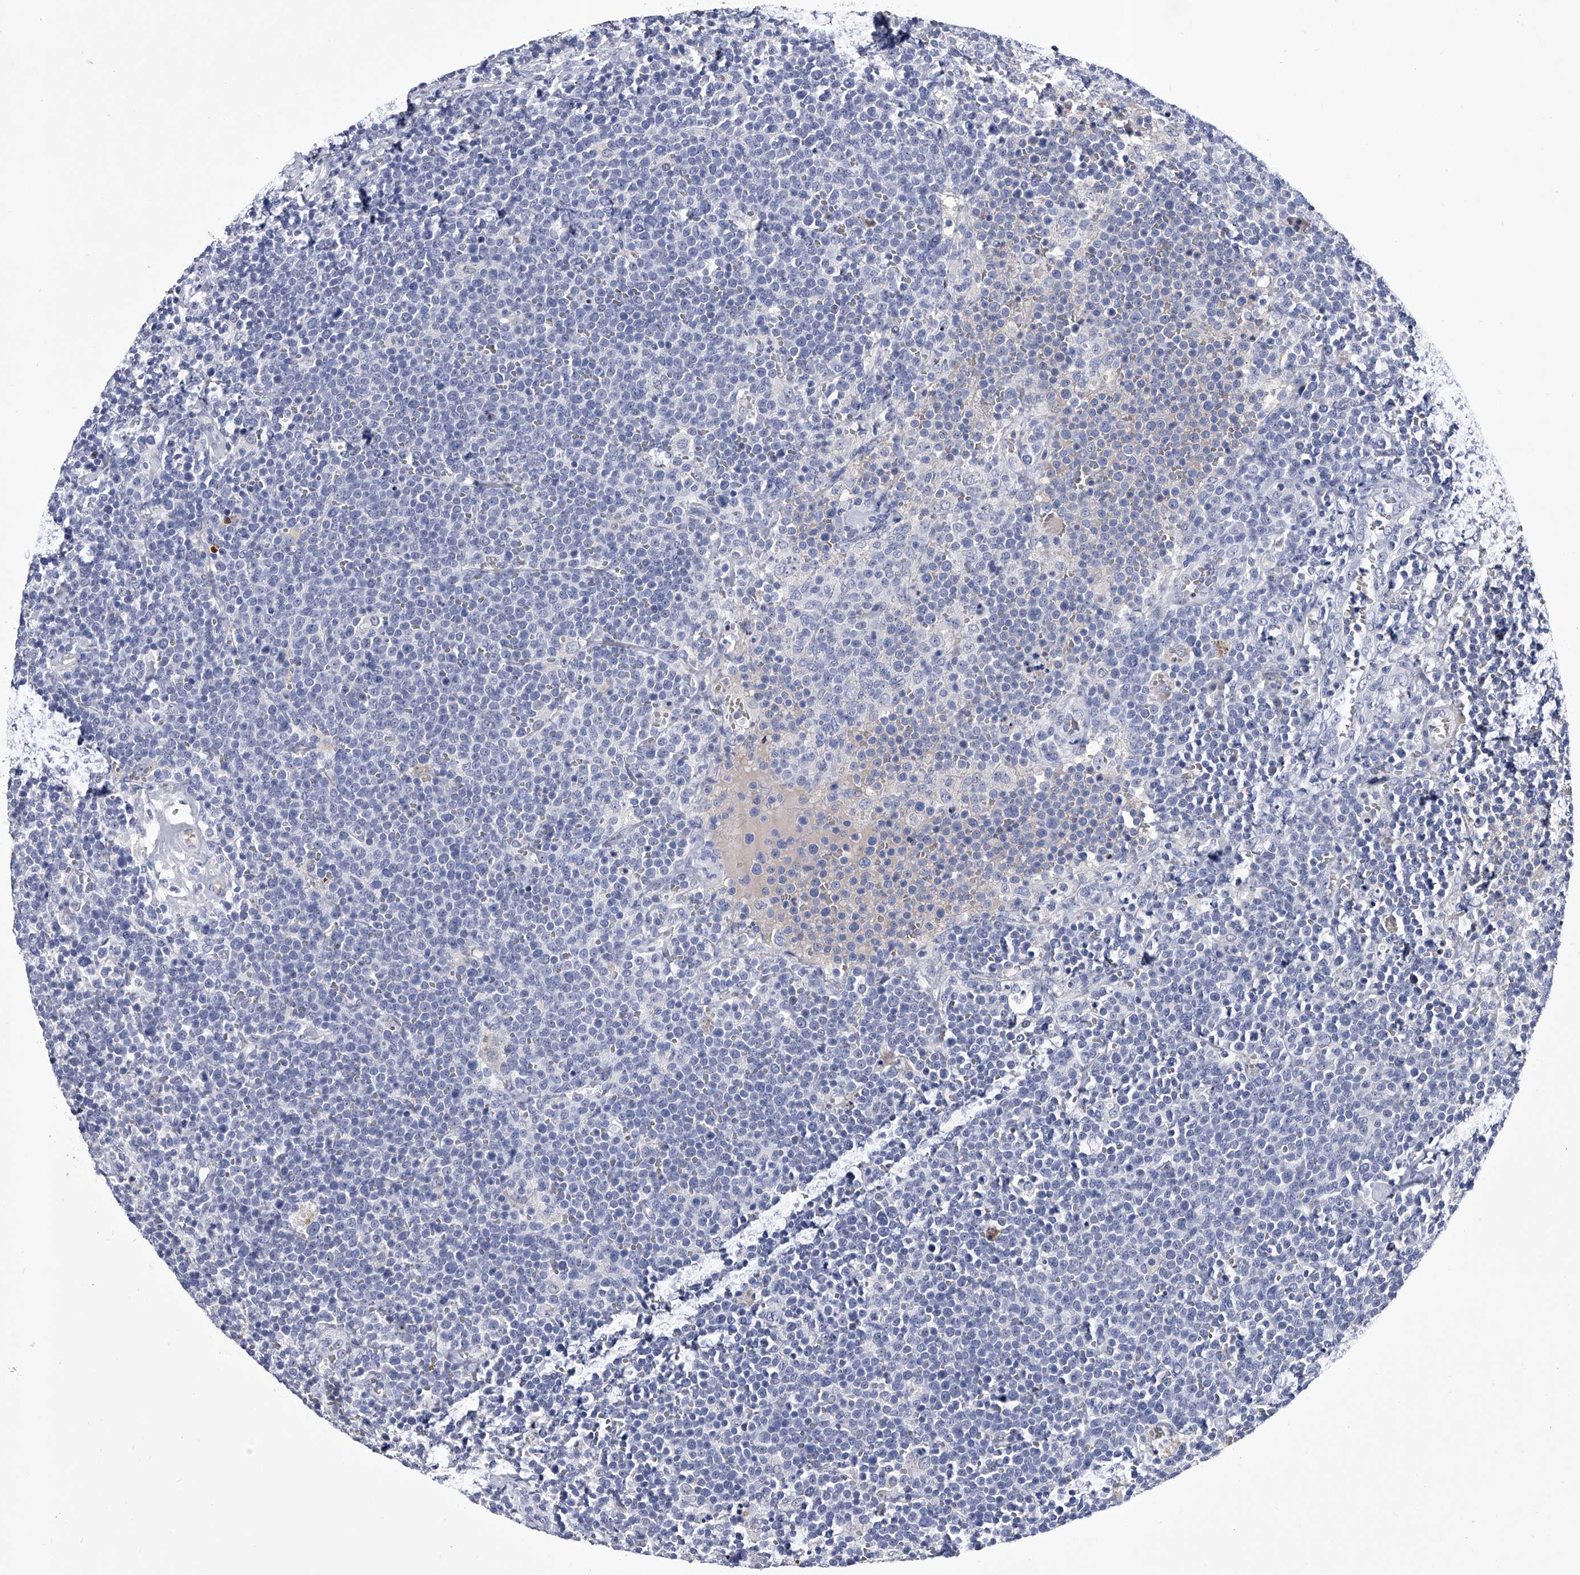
{"staining": {"intensity": "negative", "quantity": "none", "location": "none"}, "tissue": "lymphoma", "cell_type": "Tumor cells", "image_type": "cancer", "snomed": [{"axis": "morphology", "description": "Malignant lymphoma, non-Hodgkin's type, High grade"}, {"axis": "topography", "description": "Lymph node"}], "caption": "Tumor cells are negative for brown protein staining in lymphoma. (DAB IHC, high magnification).", "gene": "CRISP2", "patient": {"sex": "male", "age": 61}}